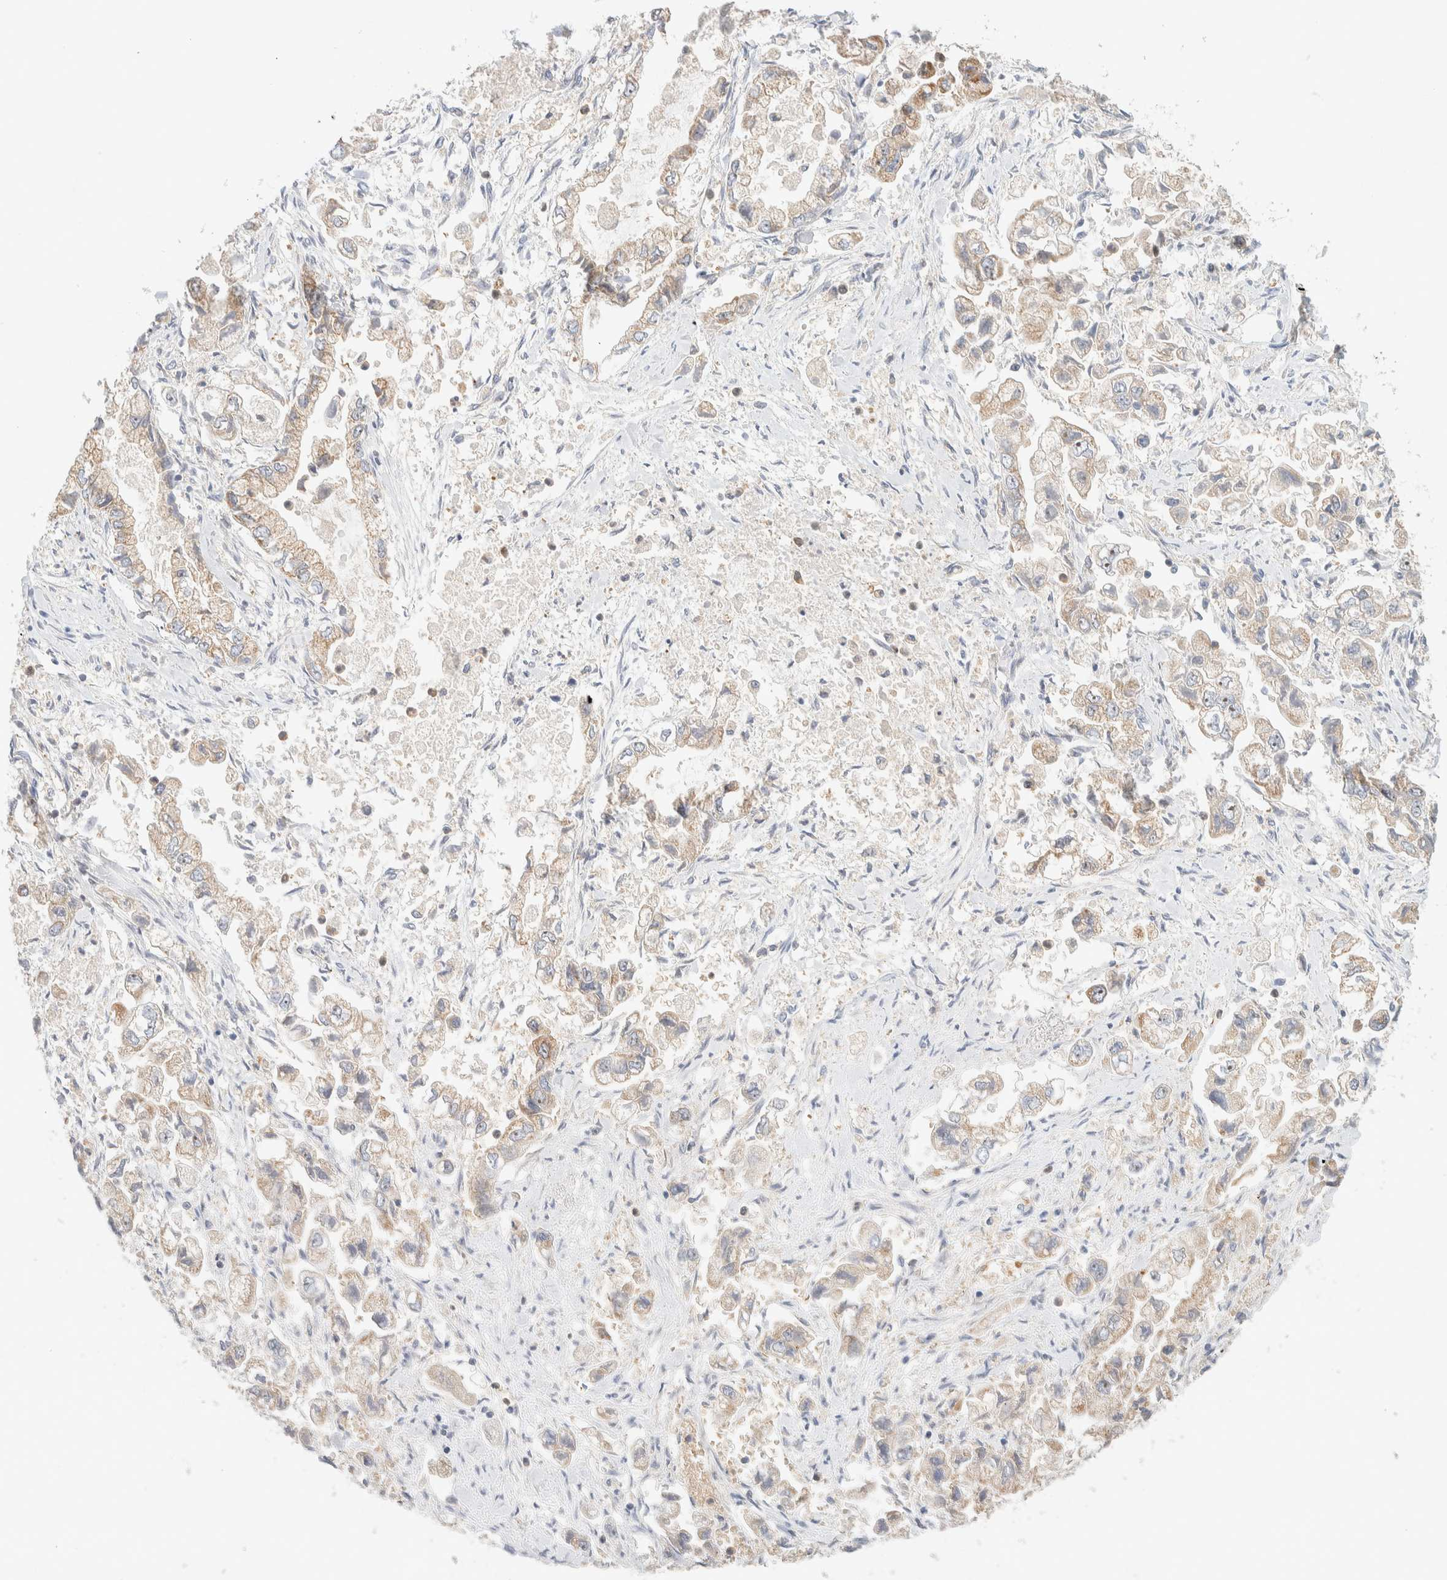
{"staining": {"intensity": "weak", "quantity": ">75%", "location": "cytoplasmic/membranous"}, "tissue": "stomach cancer", "cell_type": "Tumor cells", "image_type": "cancer", "snomed": [{"axis": "morphology", "description": "Normal tissue, NOS"}, {"axis": "morphology", "description": "Adenocarcinoma, NOS"}, {"axis": "topography", "description": "Stomach"}], "caption": "High-magnification brightfield microscopy of stomach cancer stained with DAB (brown) and counterstained with hematoxylin (blue). tumor cells exhibit weak cytoplasmic/membranous staining is identified in about>75% of cells.", "gene": "HDHD3", "patient": {"sex": "male", "age": 62}}